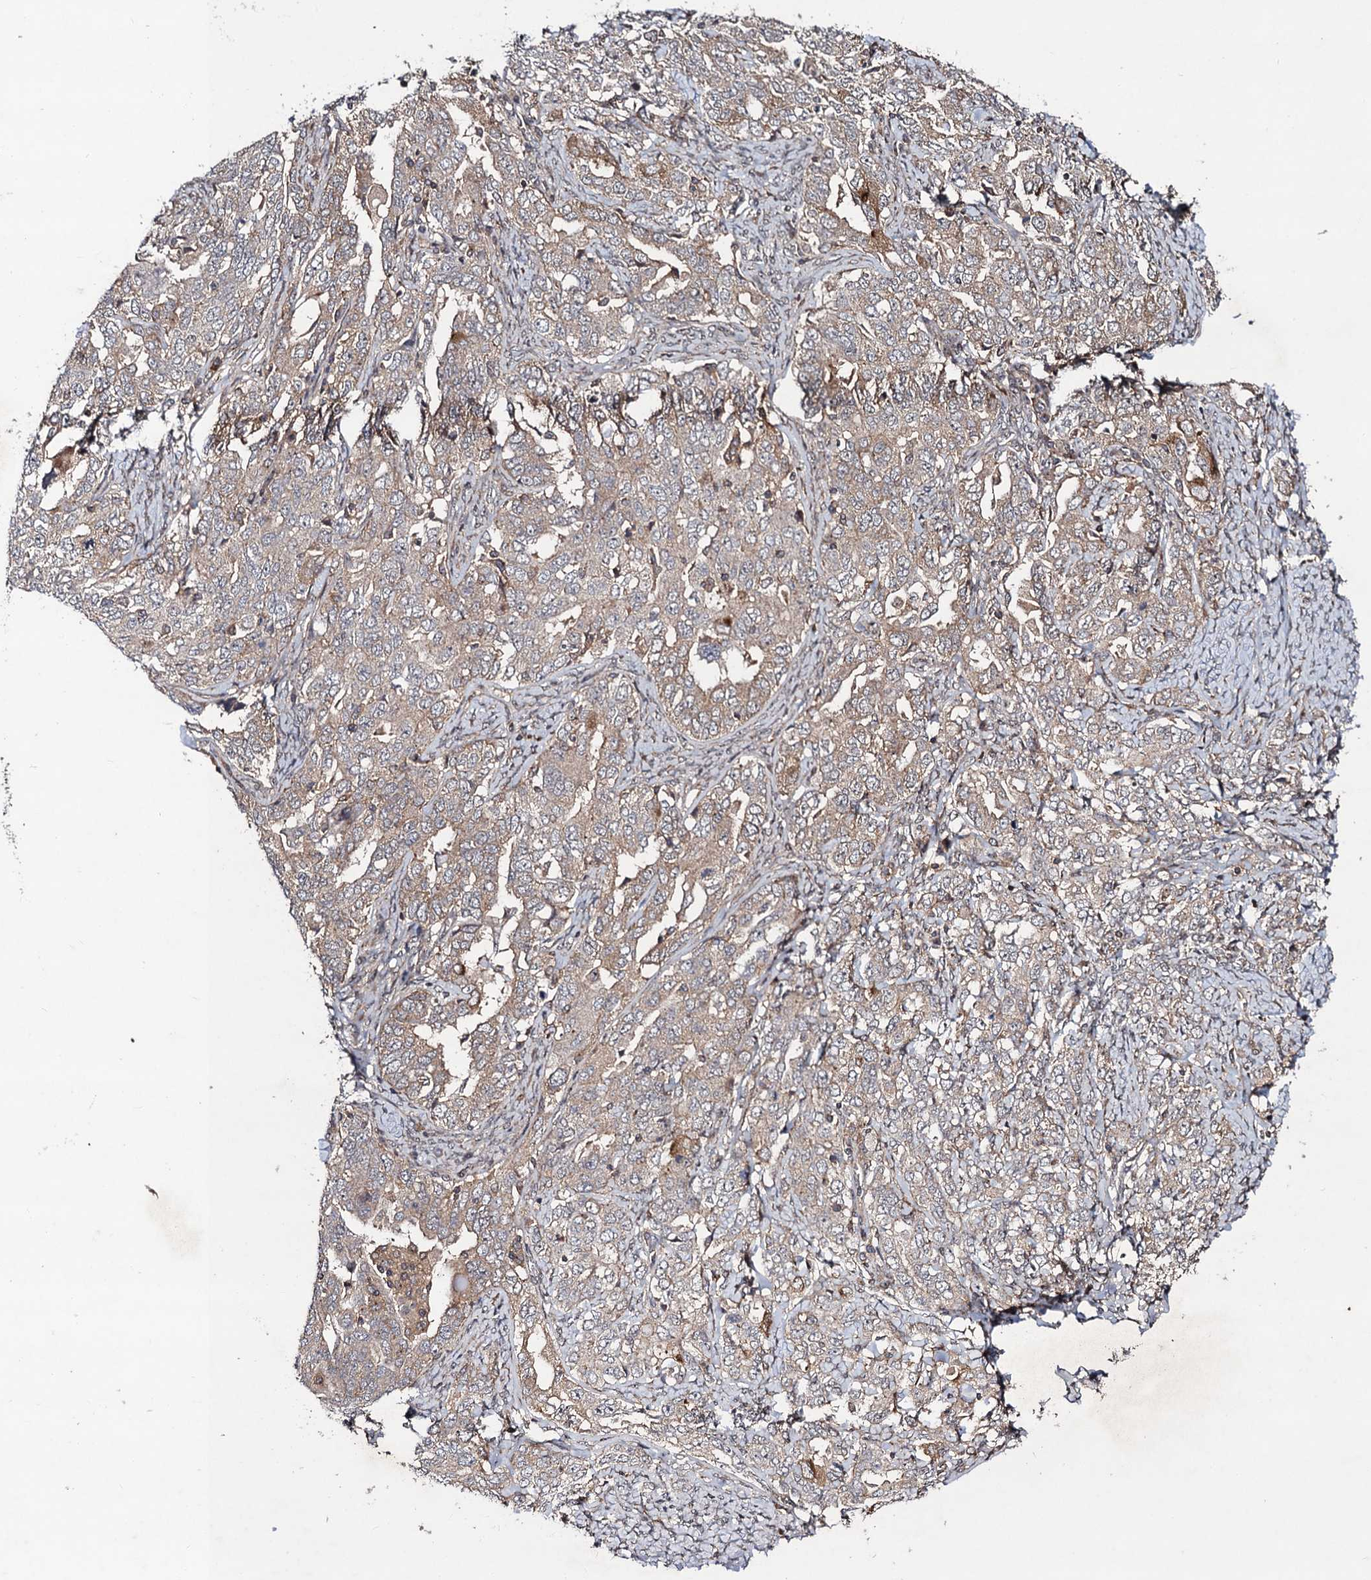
{"staining": {"intensity": "moderate", "quantity": "25%-75%", "location": "cytoplasmic/membranous"}, "tissue": "ovarian cancer", "cell_type": "Tumor cells", "image_type": "cancer", "snomed": [{"axis": "morphology", "description": "Carcinoma, endometroid"}, {"axis": "topography", "description": "Ovary"}], "caption": "Protein analysis of ovarian cancer (endometroid carcinoma) tissue displays moderate cytoplasmic/membranous staining in about 25%-75% of tumor cells.", "gene": "KXD1", "patient": {"sex": "female", "age": 62}}